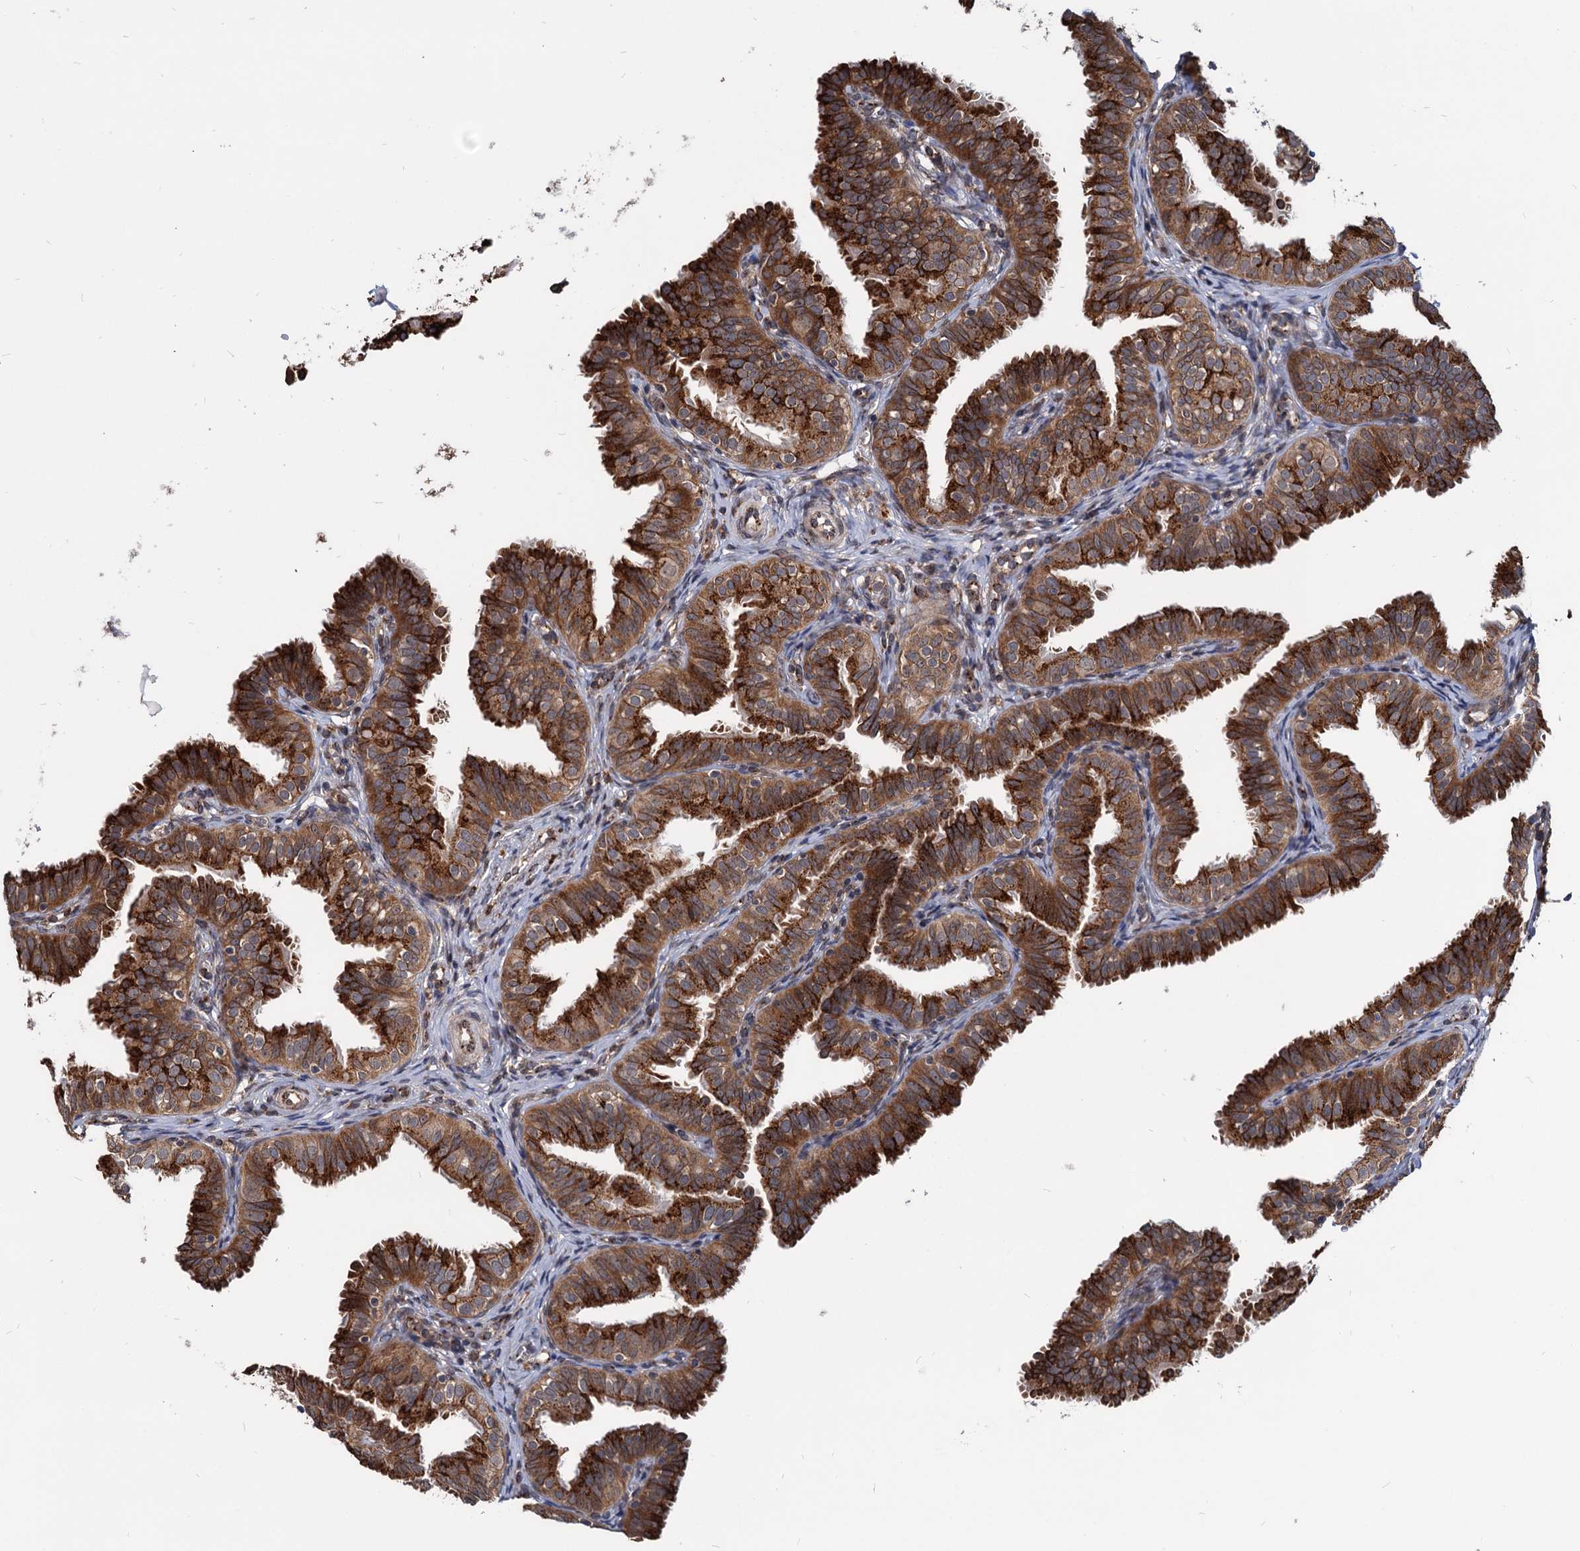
{"staining": {"intensity": "strong", "quantity": ">75%", "location": "cytoplasmic/membranous"}, "tissue": "fallopian tube", "cell_type": "Glandular cells", "image_type": "normal", "snomed": [{"axis": "morphology", "description": "Normal tissue, NOS"}, {"axis": "topography", "description": "Fallopian tube"}], "caption": "Protein staining demonstrates strong cytoplasmic/membranous positivity in about >75% of glandular cells in unremarkable fallopian tube.", "gene": "SAAL1", "patient": {"sex": "female", "age": 35}}